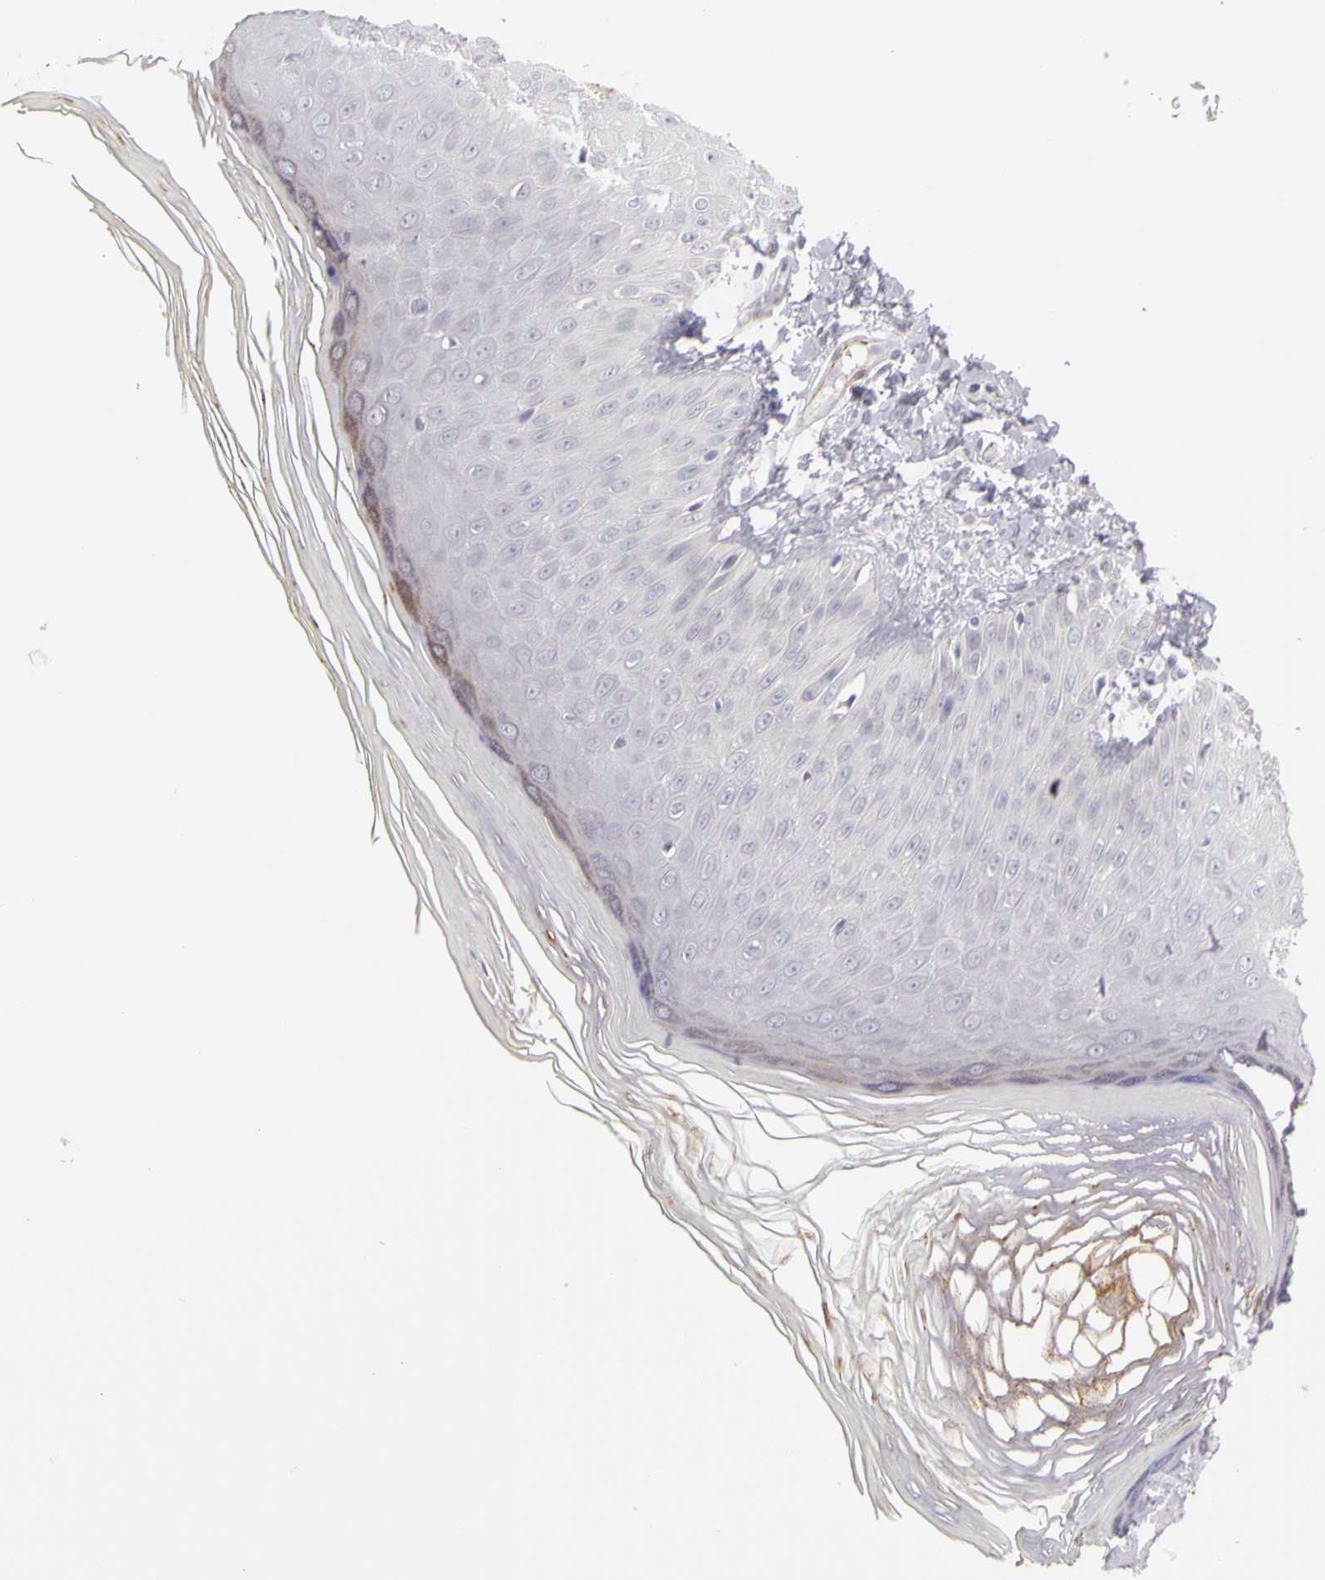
{"staining": {"intensity": "weak", "quantity": "<25%", "location": "cytoplasmic/membranous"}, "tissue": "skin", "cell_type": "Epidermal cells", "image_type": "normal", "snomed": [{"axis": "morphology", "description": "Normal tissue, NOS"}, {"axis": "morphology", "description": "Inflammation, NOS"}, {"axis": "topography", "description": "Soft tissue"}, {"axis": "topography", "description": "Anal"}], "caption": "A high-resolution histopathology image shows immunohistochemistry (IHC) staining of unremarkable skin, which reveals no significant staining in epidermal cells.", "gene": "CNTN2", "patient": {"sex": "female", "age": 15}}